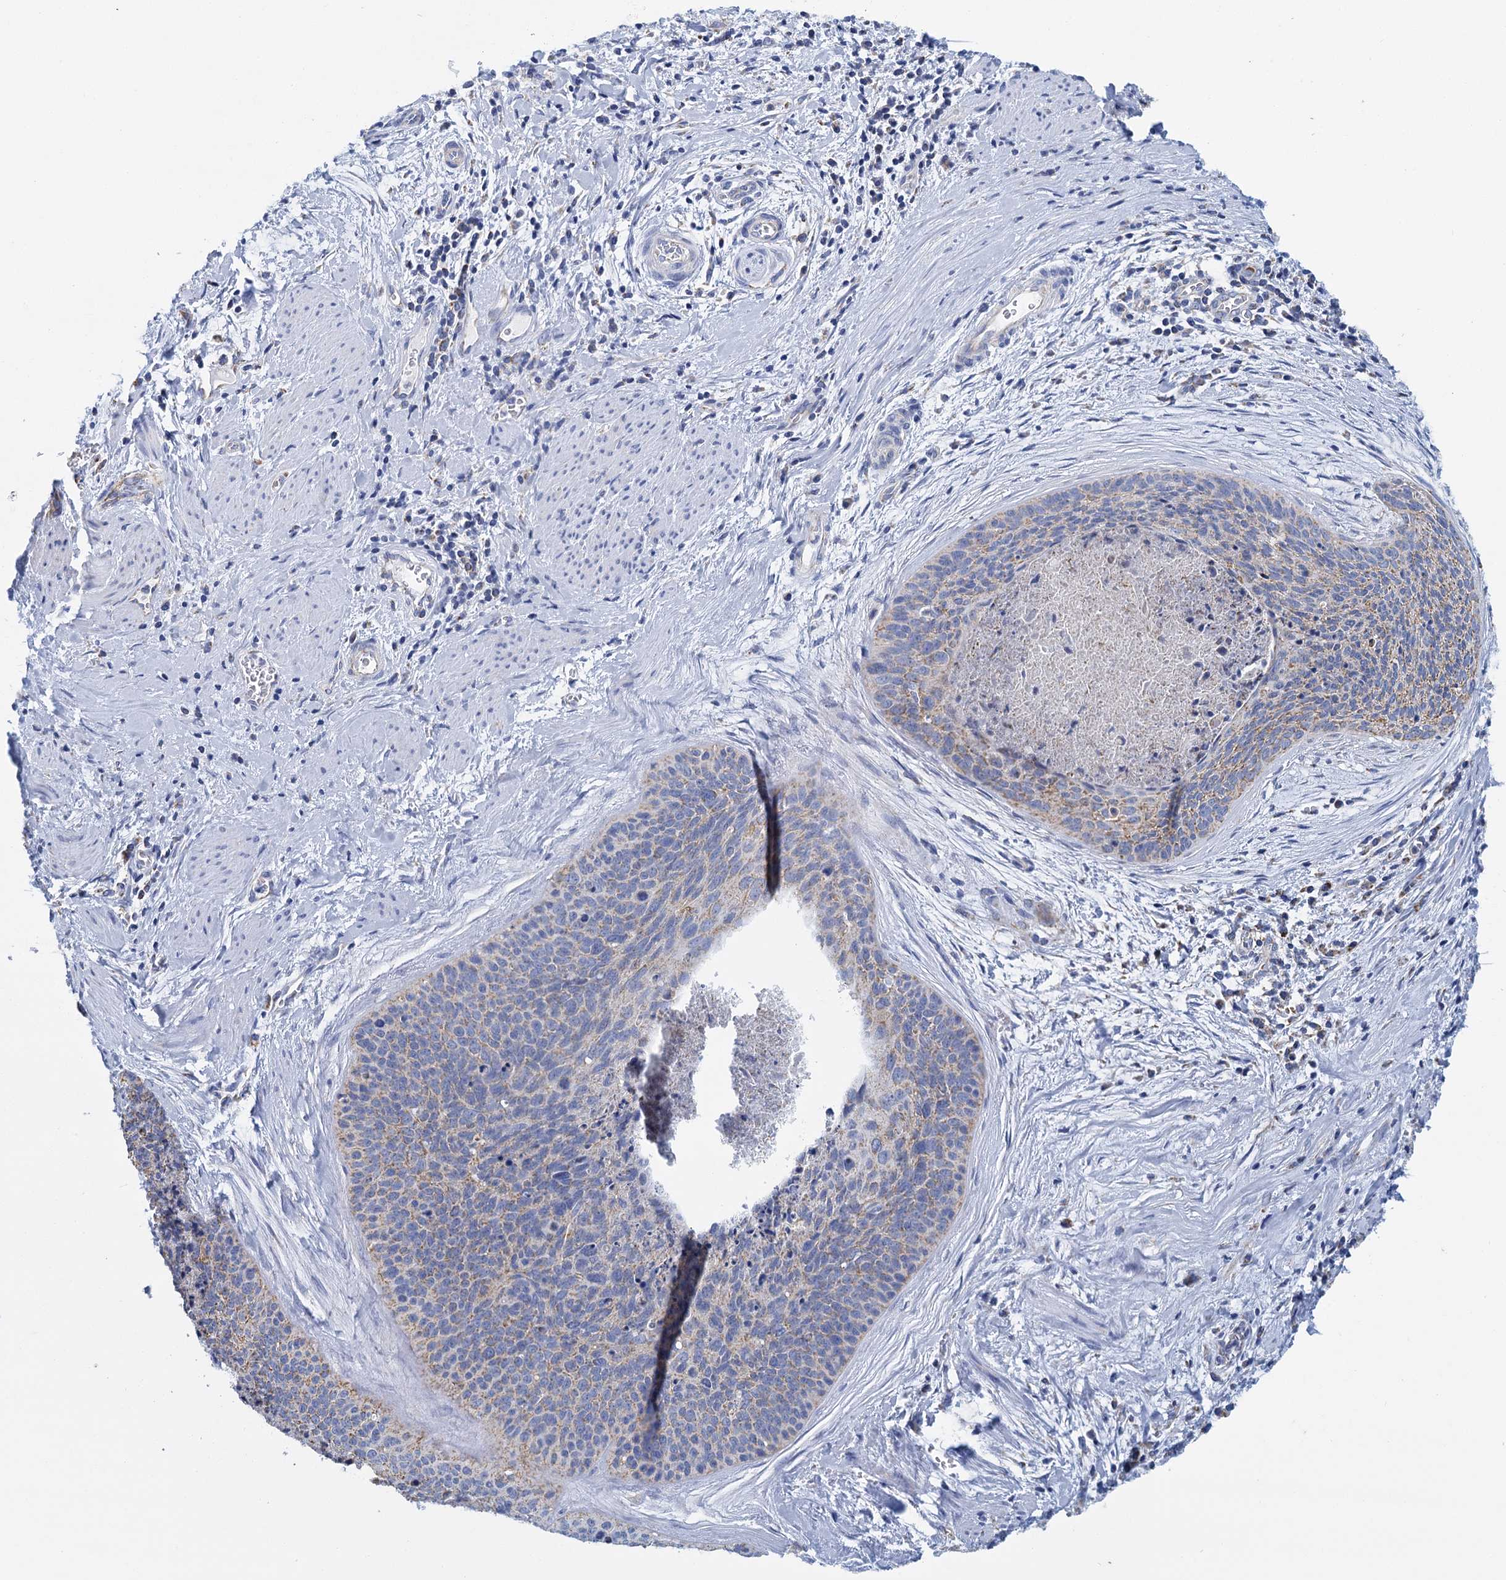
{"staining": {"intensity": "weak", "quantity": ">75%", "location": "cytoplasmic/membranous"}, "tissue": "cervical cancer", "cell_type": "Tumor cells", "image_type": "cancer", "snomed": [{"axis": "morphology", "description": "Squamous cell carcinoma, NOS"}, {"axis": "topography", "description": "Cervix"}], "caption": "This photomicrograph demonstrates IHC staining of human cervical cancer (squamous cell carcinoma), with low weak cytoplasmic/membranous expression in about >75% of tumor cells.", "gene": "CCP110", "patient": {"sex": "female", "age": 55}}